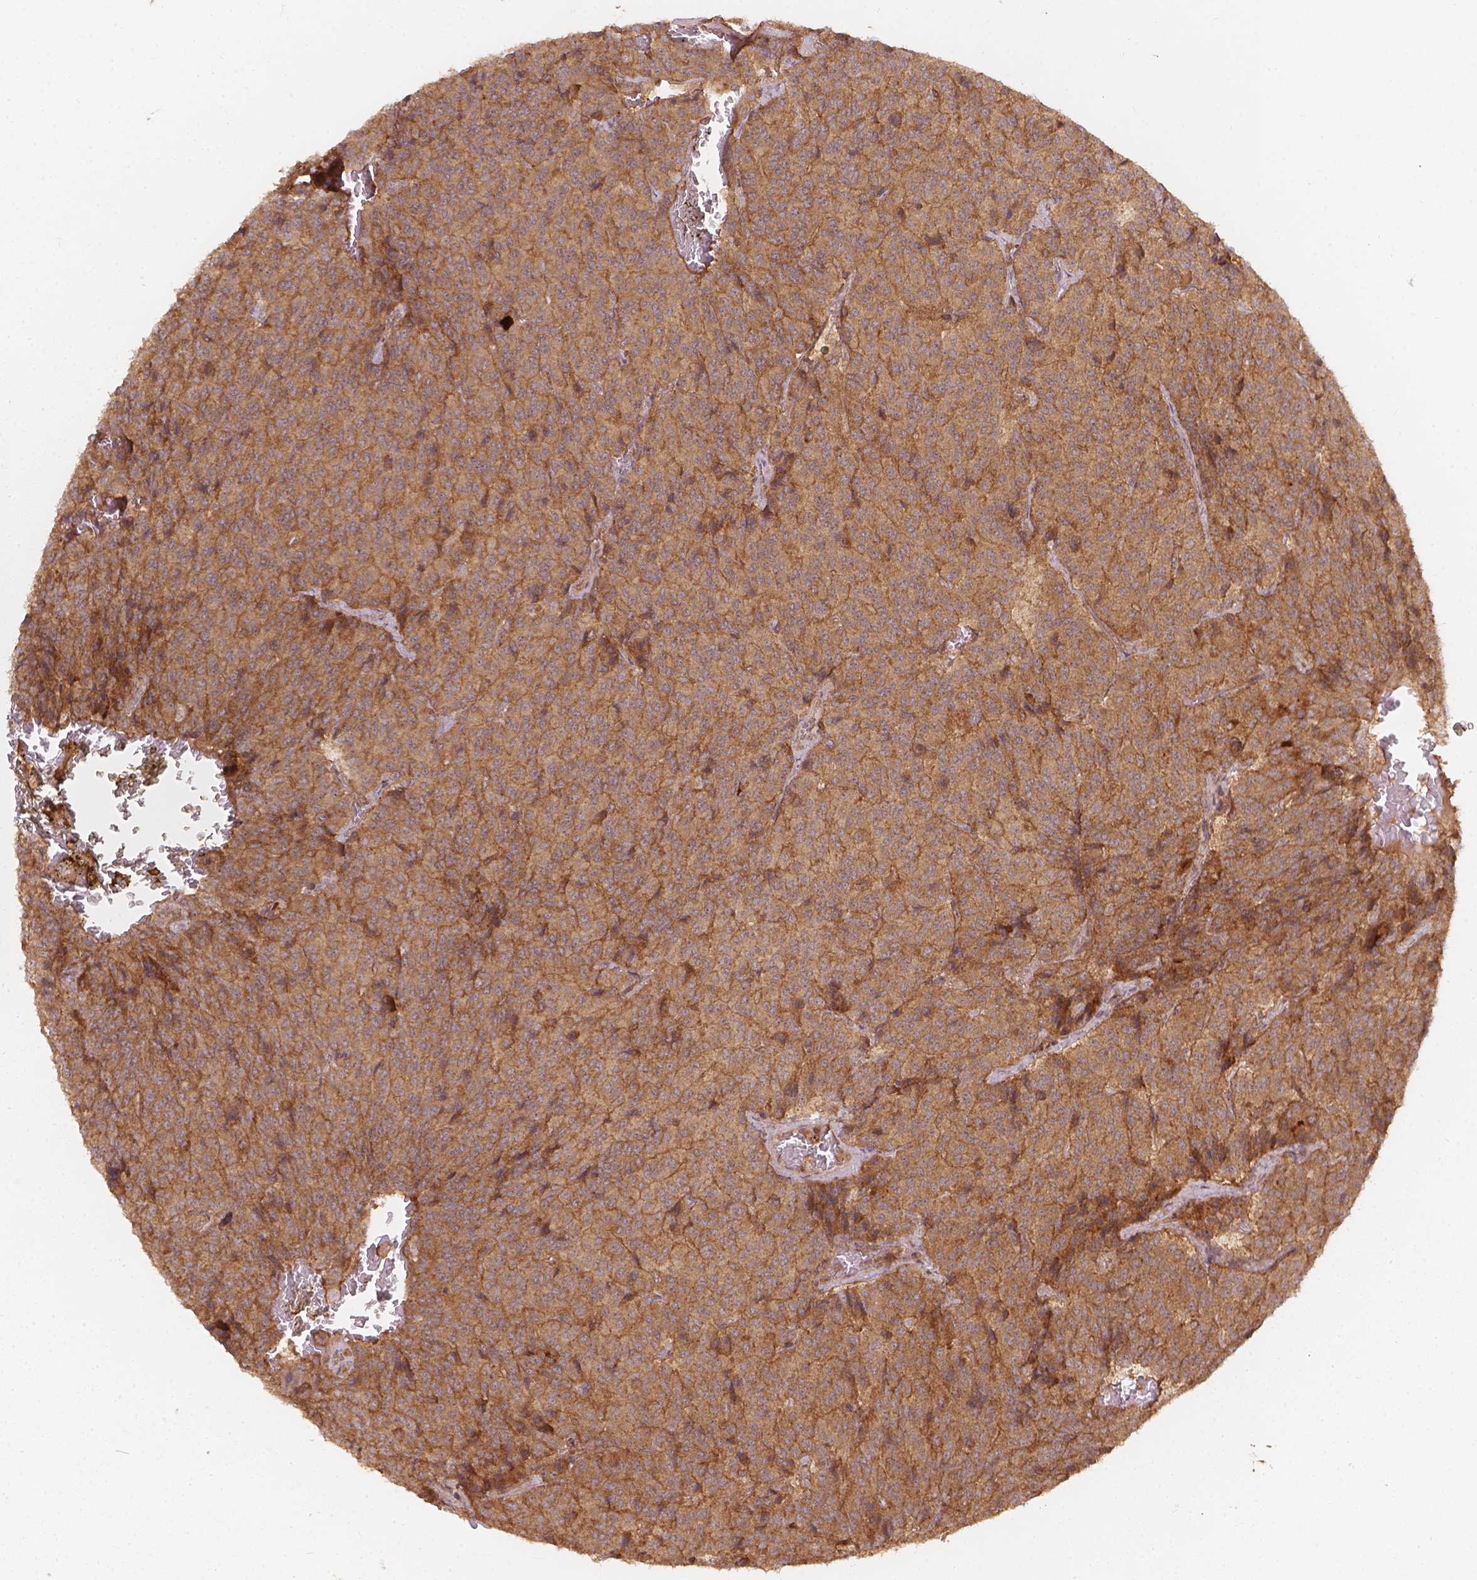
{"staining": {"intensity": "moderate", "quantity": ">75%", "location": "cytoplasmic/membranous"}, "tissue": "carcinoid", "cell_type": "Tumor cells", "image_type": "cancer", "snomed": [{"axis": "morphology", "description": "Carcinoid, malignant, NOS"}, {"axis": "topography", "description": "Lung"}], "caption": "Immunohistochemistry image of carcinoid (malignant) stained for a protein (brown), which exhibits medium levels of moderate cytoplasmic/membranous staining in approximately >75% of tumor cells.", "gene": "XPR1", "patient": {"sex": "male", "age": 70}}